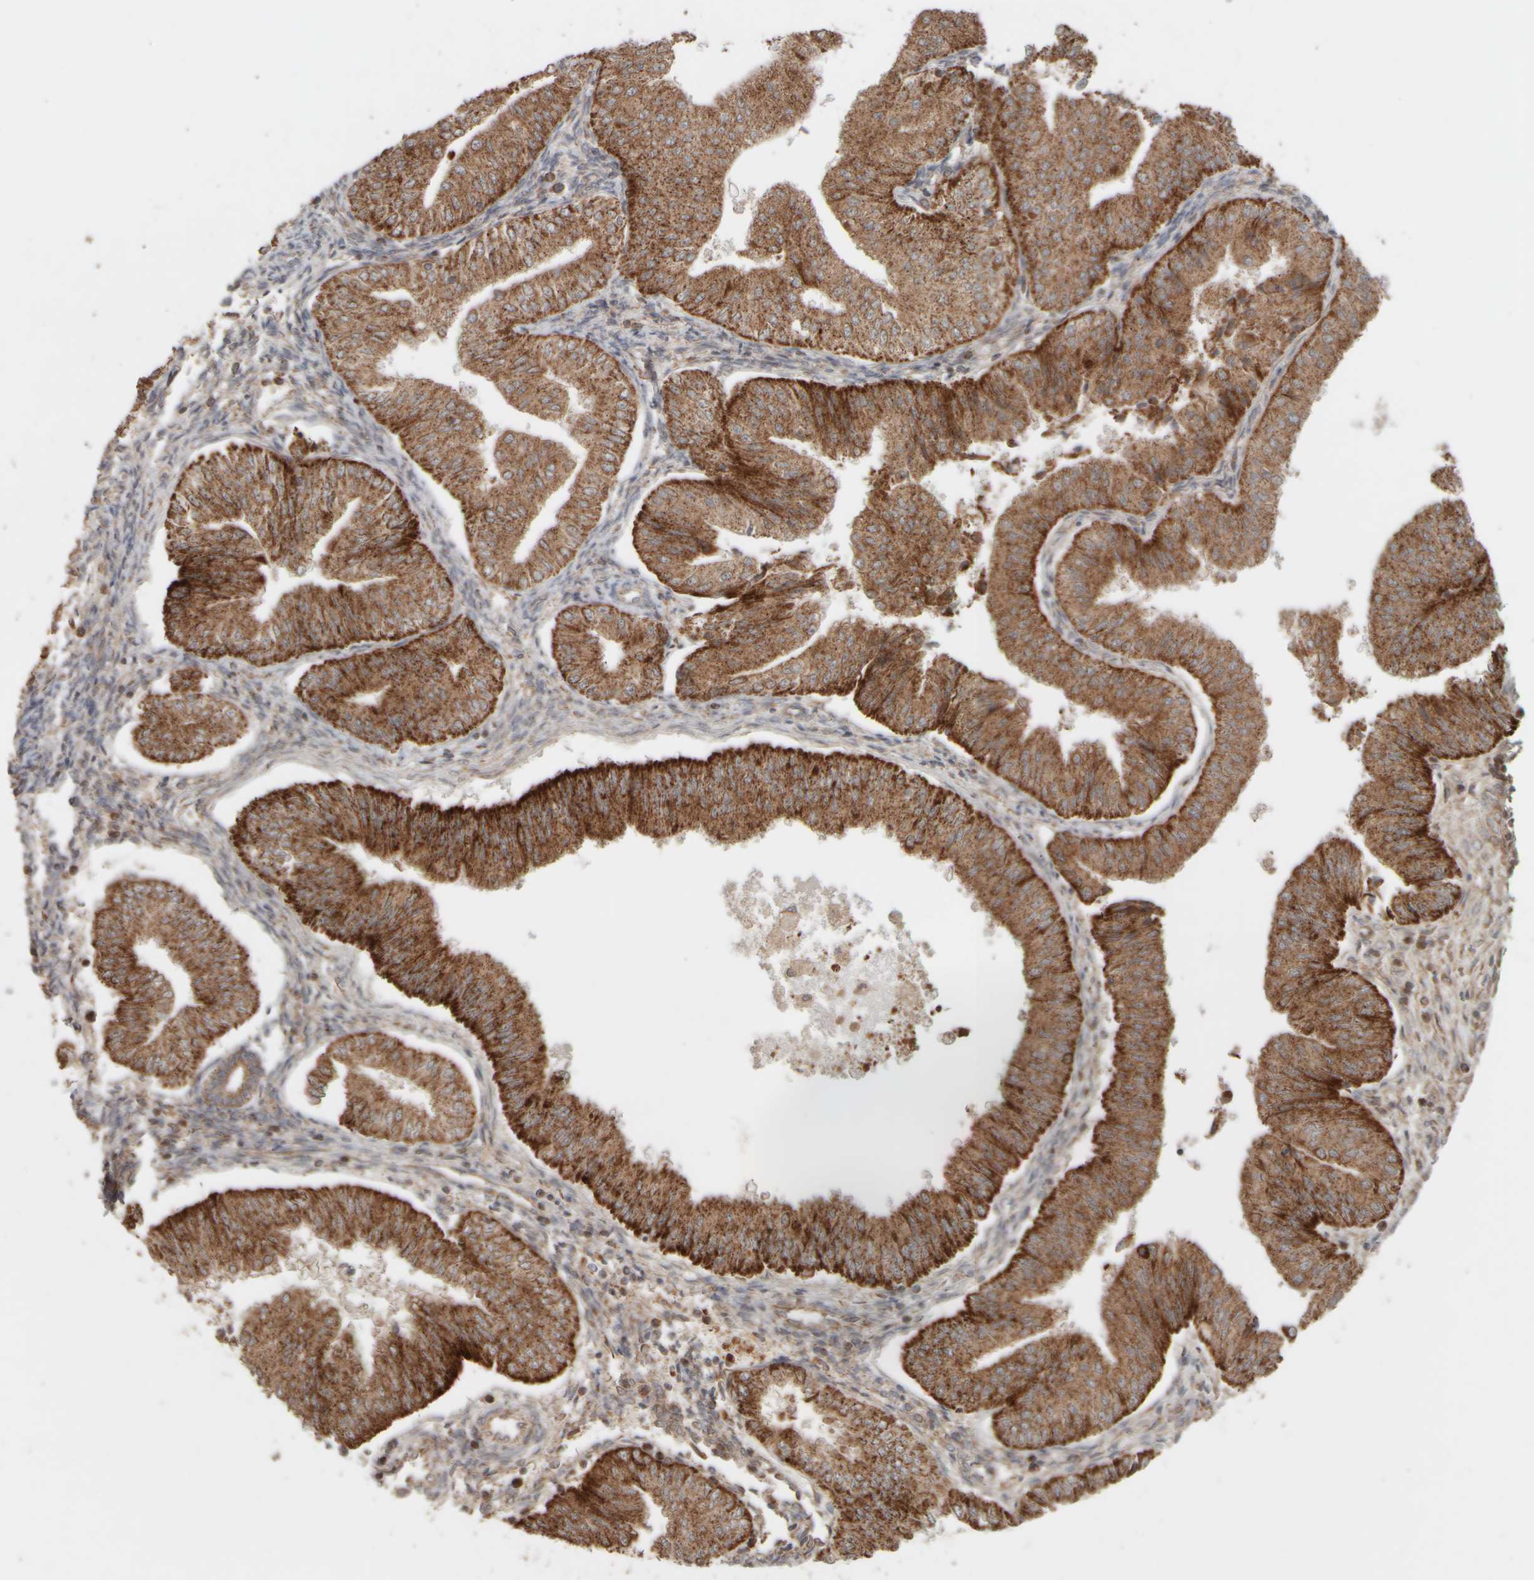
{"staining": {"intensity": "strong", "quantity": ">75%", "location": "cytoplasmic/membranous"}, "tissue": "endometrial cancer", "cell_type": "Tumor cells", "image_type": "cancer", "snomed": [{"axis": "morphology", "description": "Normal tissue, NOS"}, {"axis": "morphology", "description": "Adenocarcinoma, NOS"}, {"axis": "topography", "description": "Endometrium"}], "caption": "Tumor cells demonstrate high levels of strong cytoplasmic/membranous staining in about >75% of cells in human endometrial cancer (adenocarcinoma).", "gene": "EIF2B3", "patient": {"sex": "female", "age": 53}}